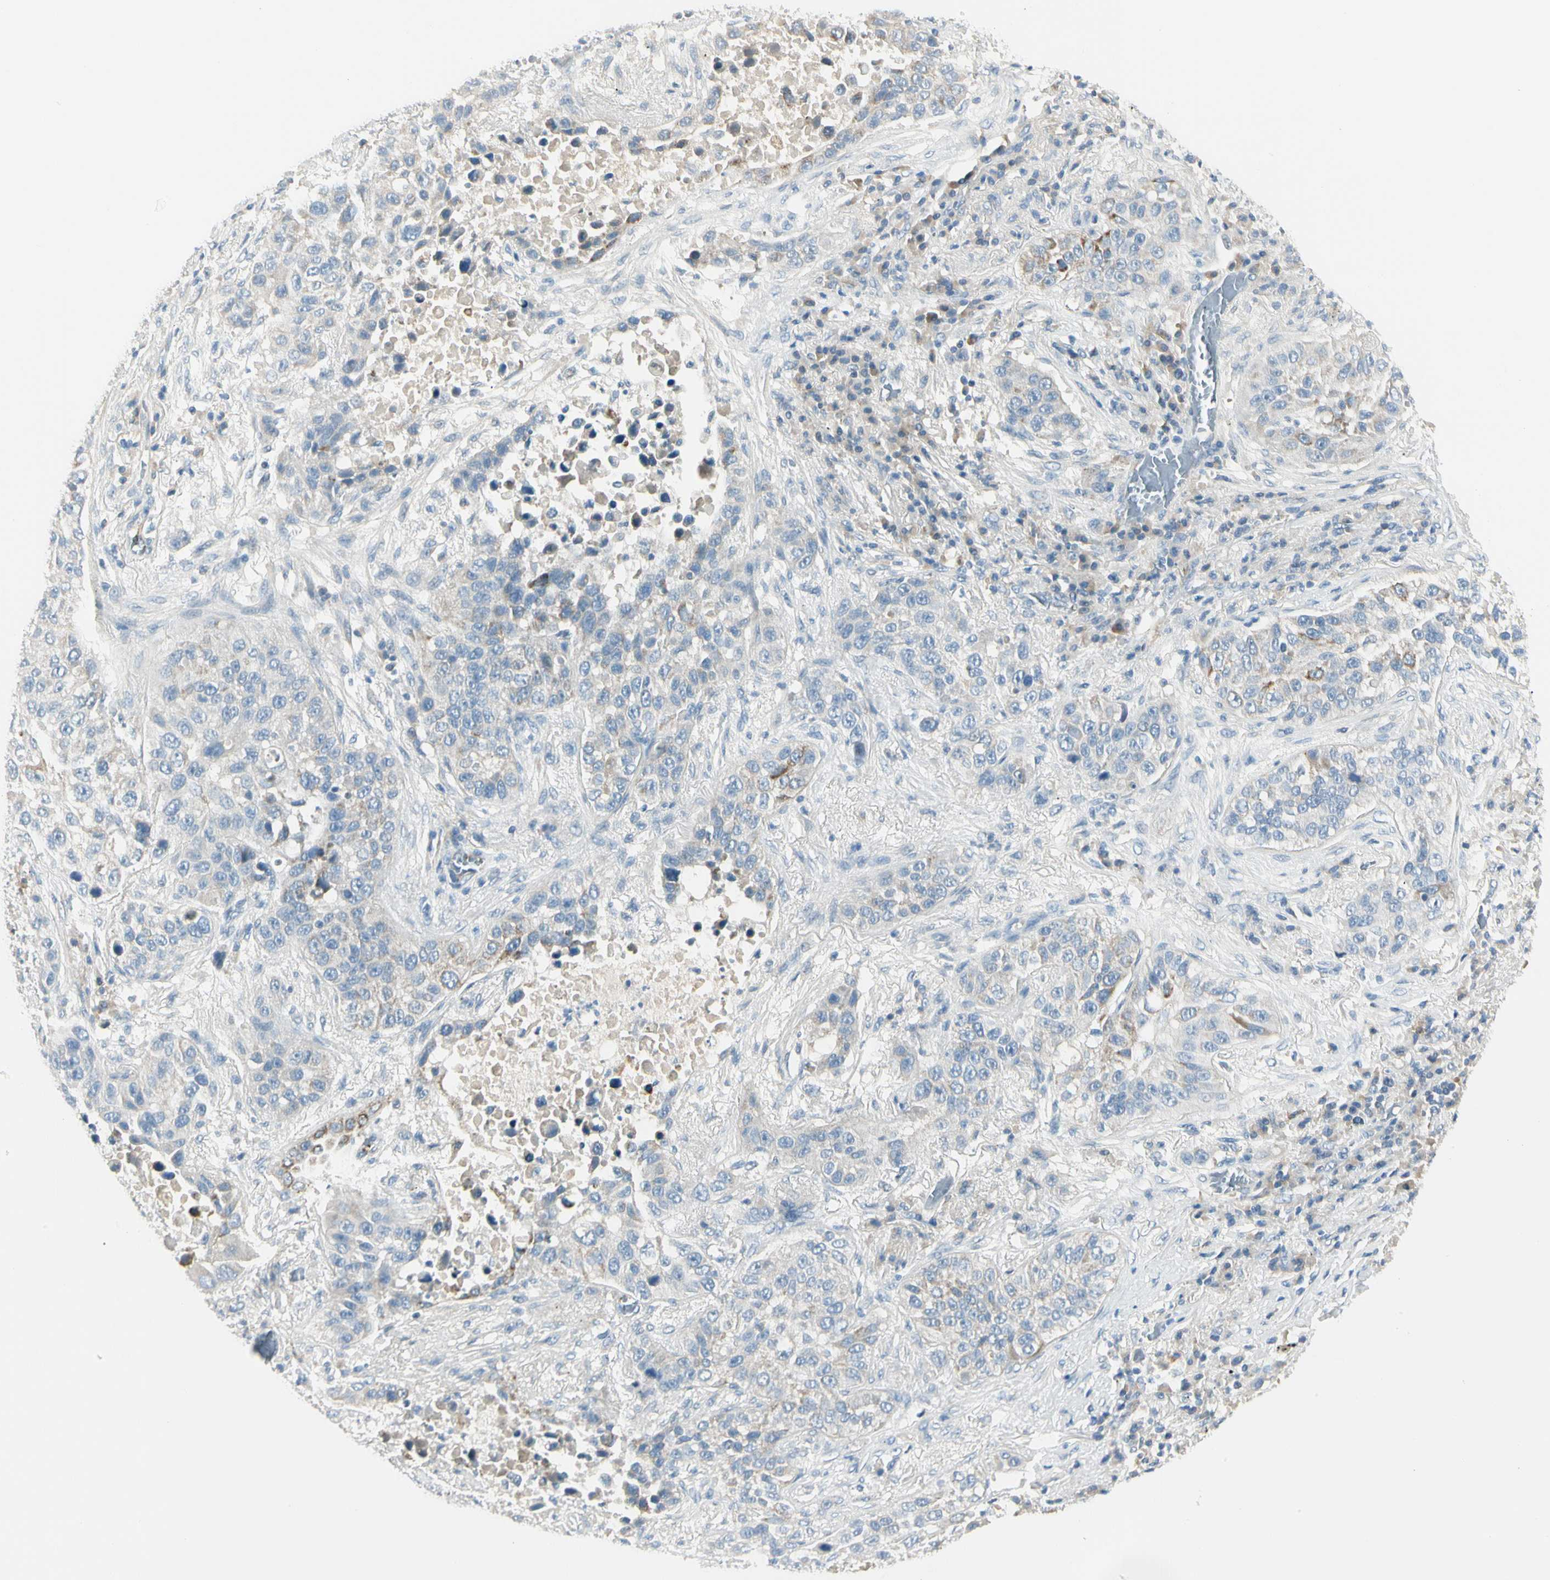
{"staining": {"intensity": "moderate", "quantity": "<25%", "location": "cytoplasmic/membranous"}, "tissue": "lung cancer", "cell_type": "Tumor cells", "image_type": "cancer", "snomed": [{"axis": "morphology", "description": "Squamous cell carcinoma, NOS"}, {"axis": "topography", "description": "Lung"}], "caption": "Immunohistochemistry (DAB) staining of lung squamous cell carcinoma reveals moderate cytoplasmic/membranous protein staining in about <25% of tumor cells.", "gene": "SLC6A15", "patient": {"sex": "male", "age": 57}}